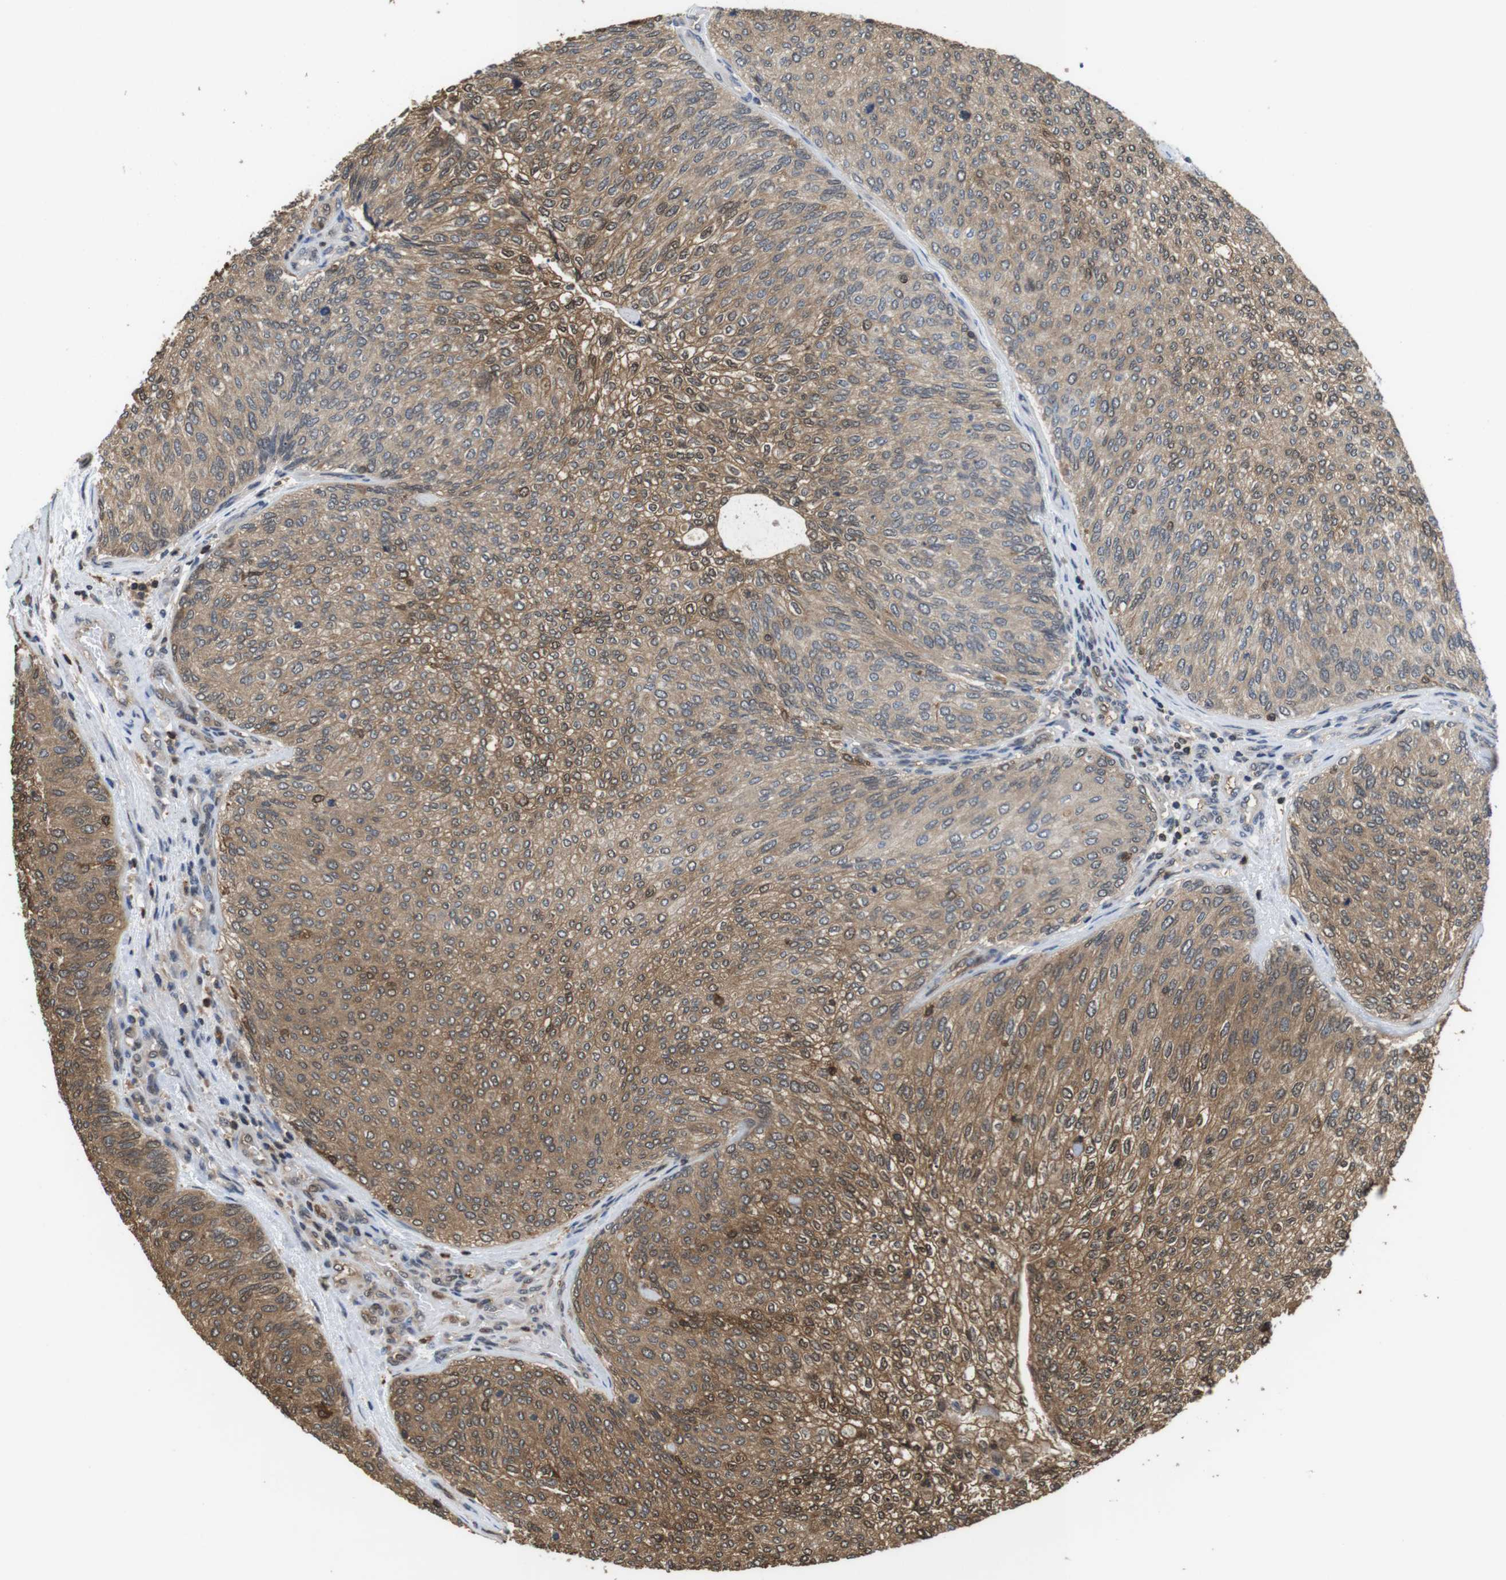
{"staining": {"intensity": "moderate", "quantity": ">75%", "location": "cytoplasmic/membranous,nuclear"}, "tissue": "urothelial cancer", "cell_type": "Tumor cells", "image_type": "cancer", "snomed": [{"axis": "morphology", "description": "Urothelial carcinoma, Low grade"}, {"axis": "topography", "description": "Urinary bladder"}], "caption": "This is a histology image of IHC staining of urothelial carcinoma (low-grade), which shows moderate expression in the cytoplasmic/membranous and nuclear of tumor cells.", "gene": "LDHA", "patient": {"sex": "female", "age": 79}}